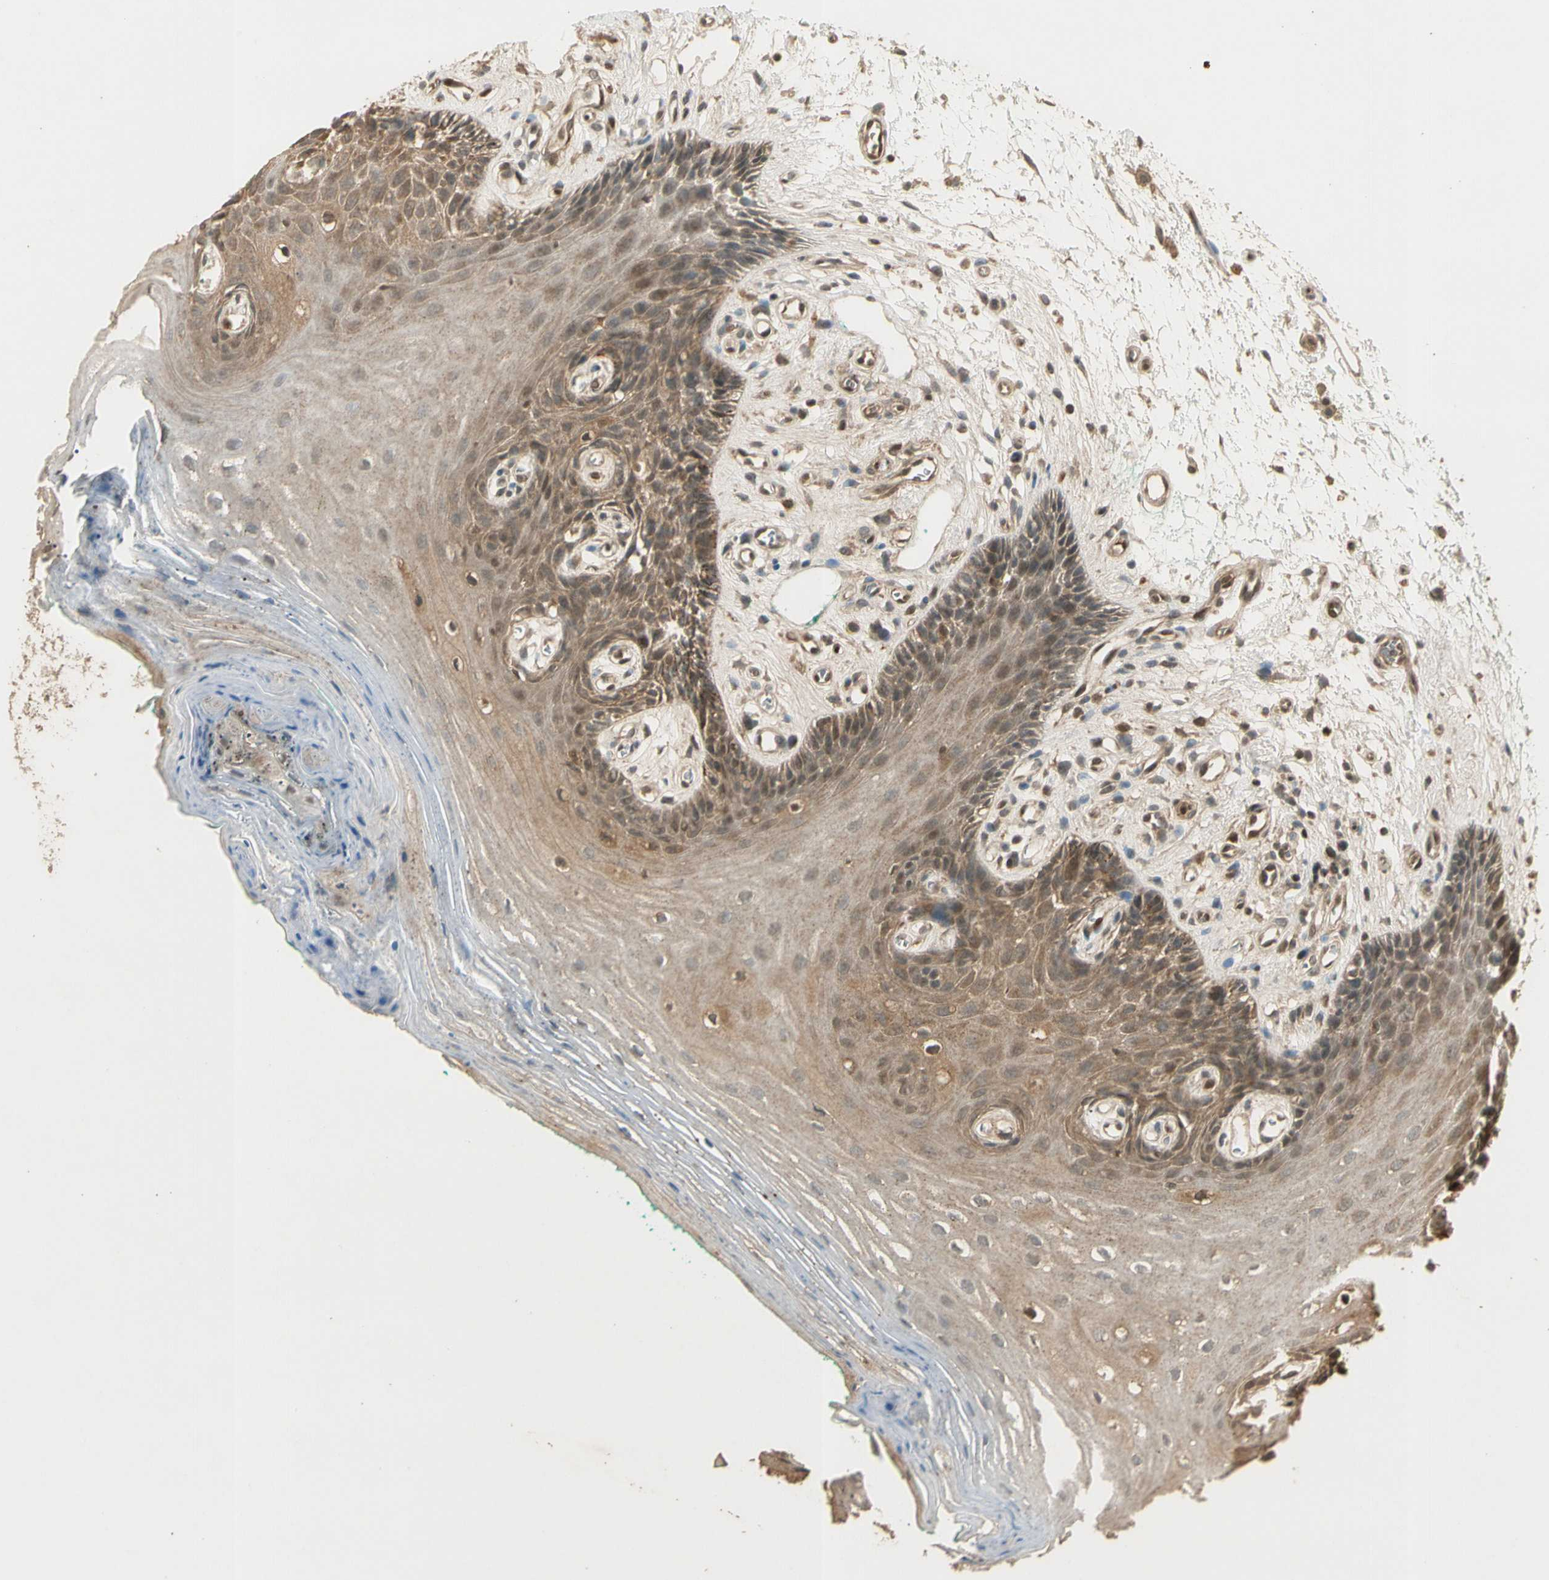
{"staining": {"intensity": "moderate", "quantity": "25%-75%", "location": "cytoplasmic/membranous,nuclear"}, "tissue": "oral mucosa", "cell_type": "Squamous epithelial cells", "image_type": "normal", "snomed": [{"axis": "morphology", "description": "Normal tissue, NOS"}, {"axis": "topography", "description": "Skeletal muscle"}, {"axis": "topography", "description": "Oral tissue"}, {"axis": "topography", "description": "Peripheral nerve tissue"}], "caption": "Moderate cytoplasmic/membranous,nuclear staining for a protein is seen in about 25%-75% of squamous epithelial cells of unremarkable oral mucosa using immunohistochemistry.", "gene": "GMEB2", "patient": {"sex": "female", "age": 84}}